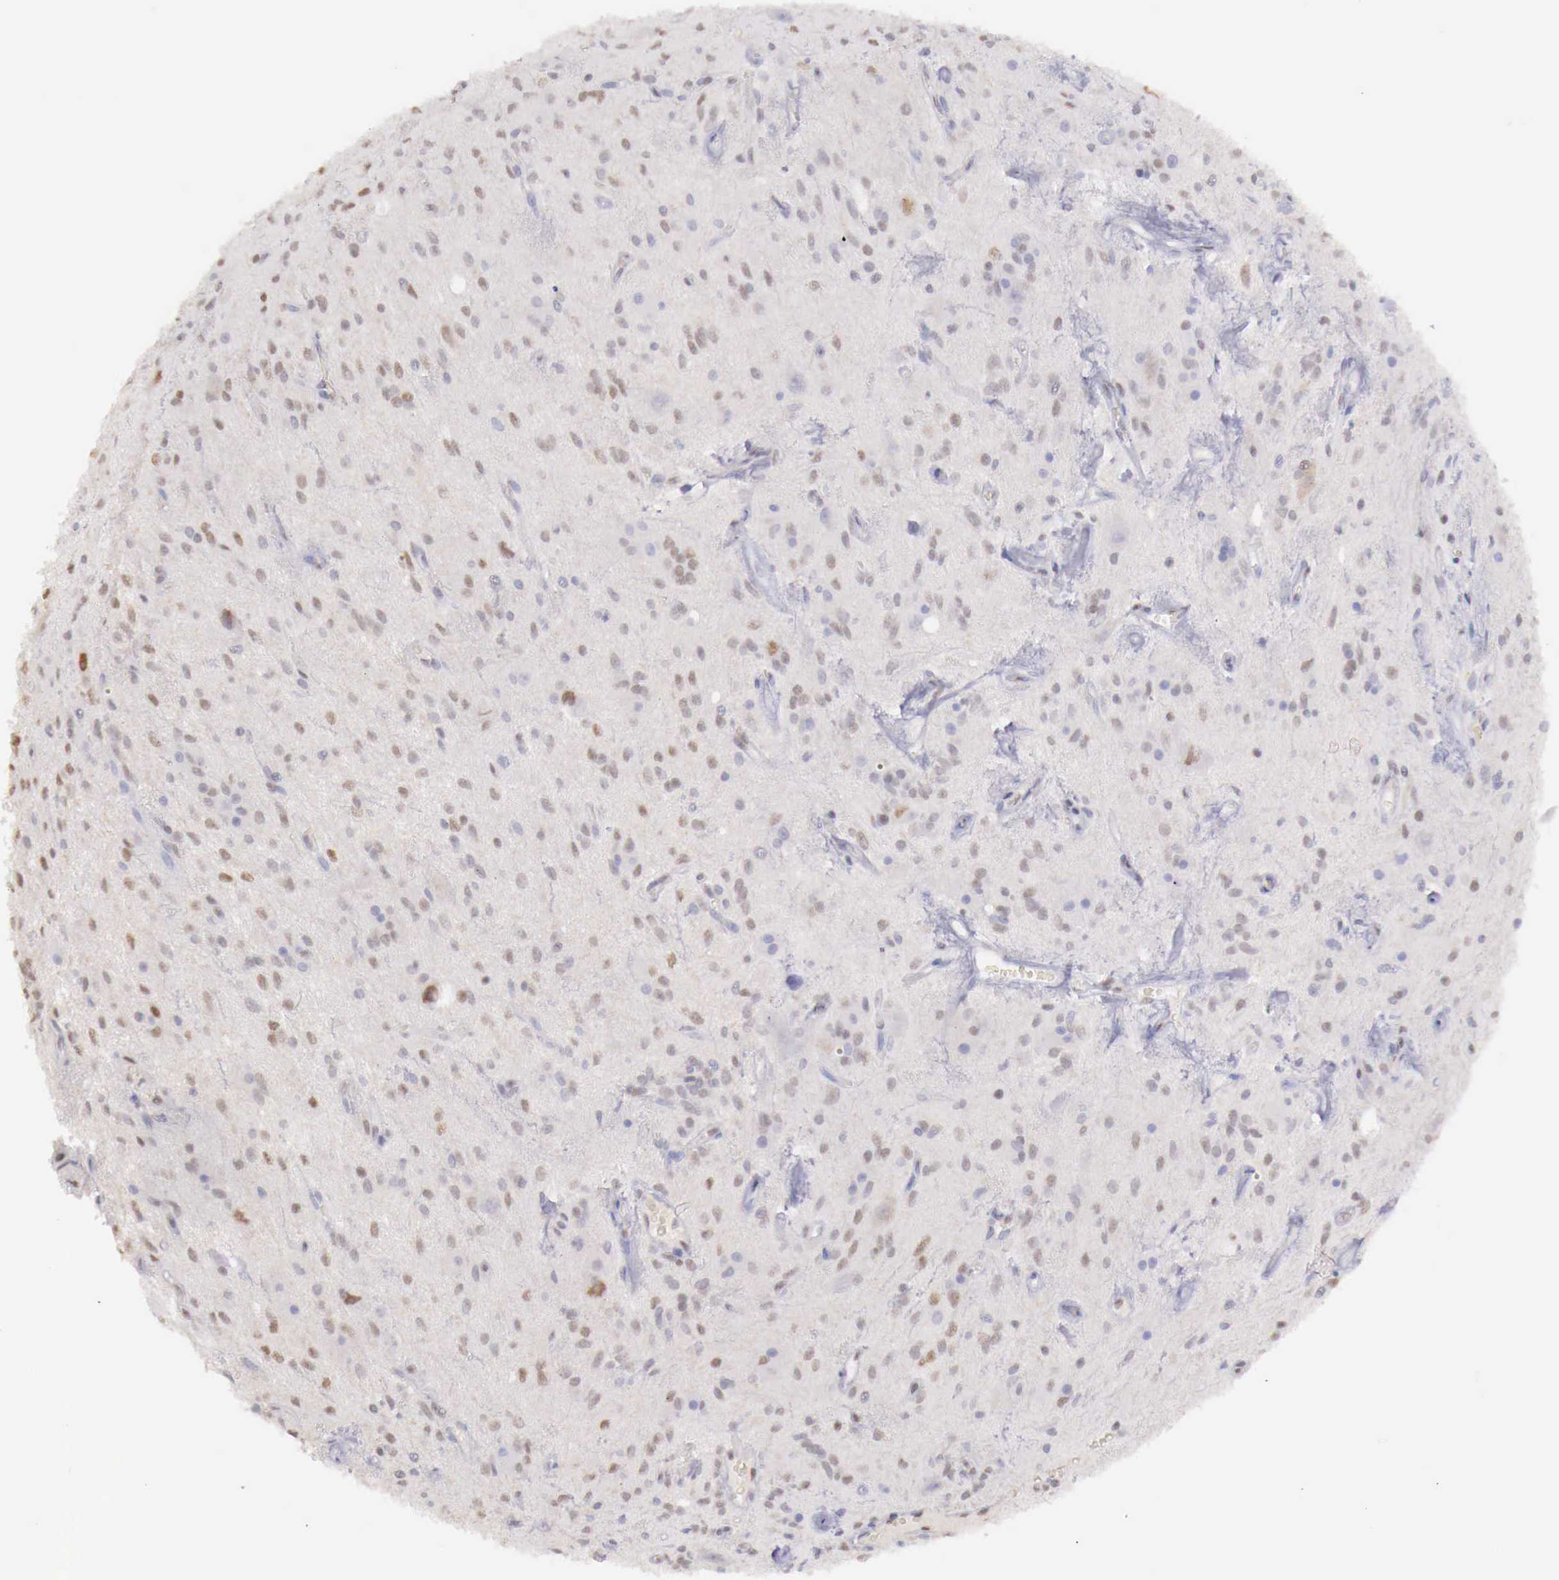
{"staining": {"intensity": "negative", "quantity": "none", "location": "none"}, "tissue": "glioma", "cell_type": "Tumor cells", "image_type": "cancer", "snomed": [{"axis": "morphology", "description": "Glioma, malignant, Low grade"}, {"axis": "topography", "description": "Brain"}], "caption": "Tumor cells show no significant expression in glioma.", "gene": "UBA1", "patient": {"sex": "female", "age": 15}}